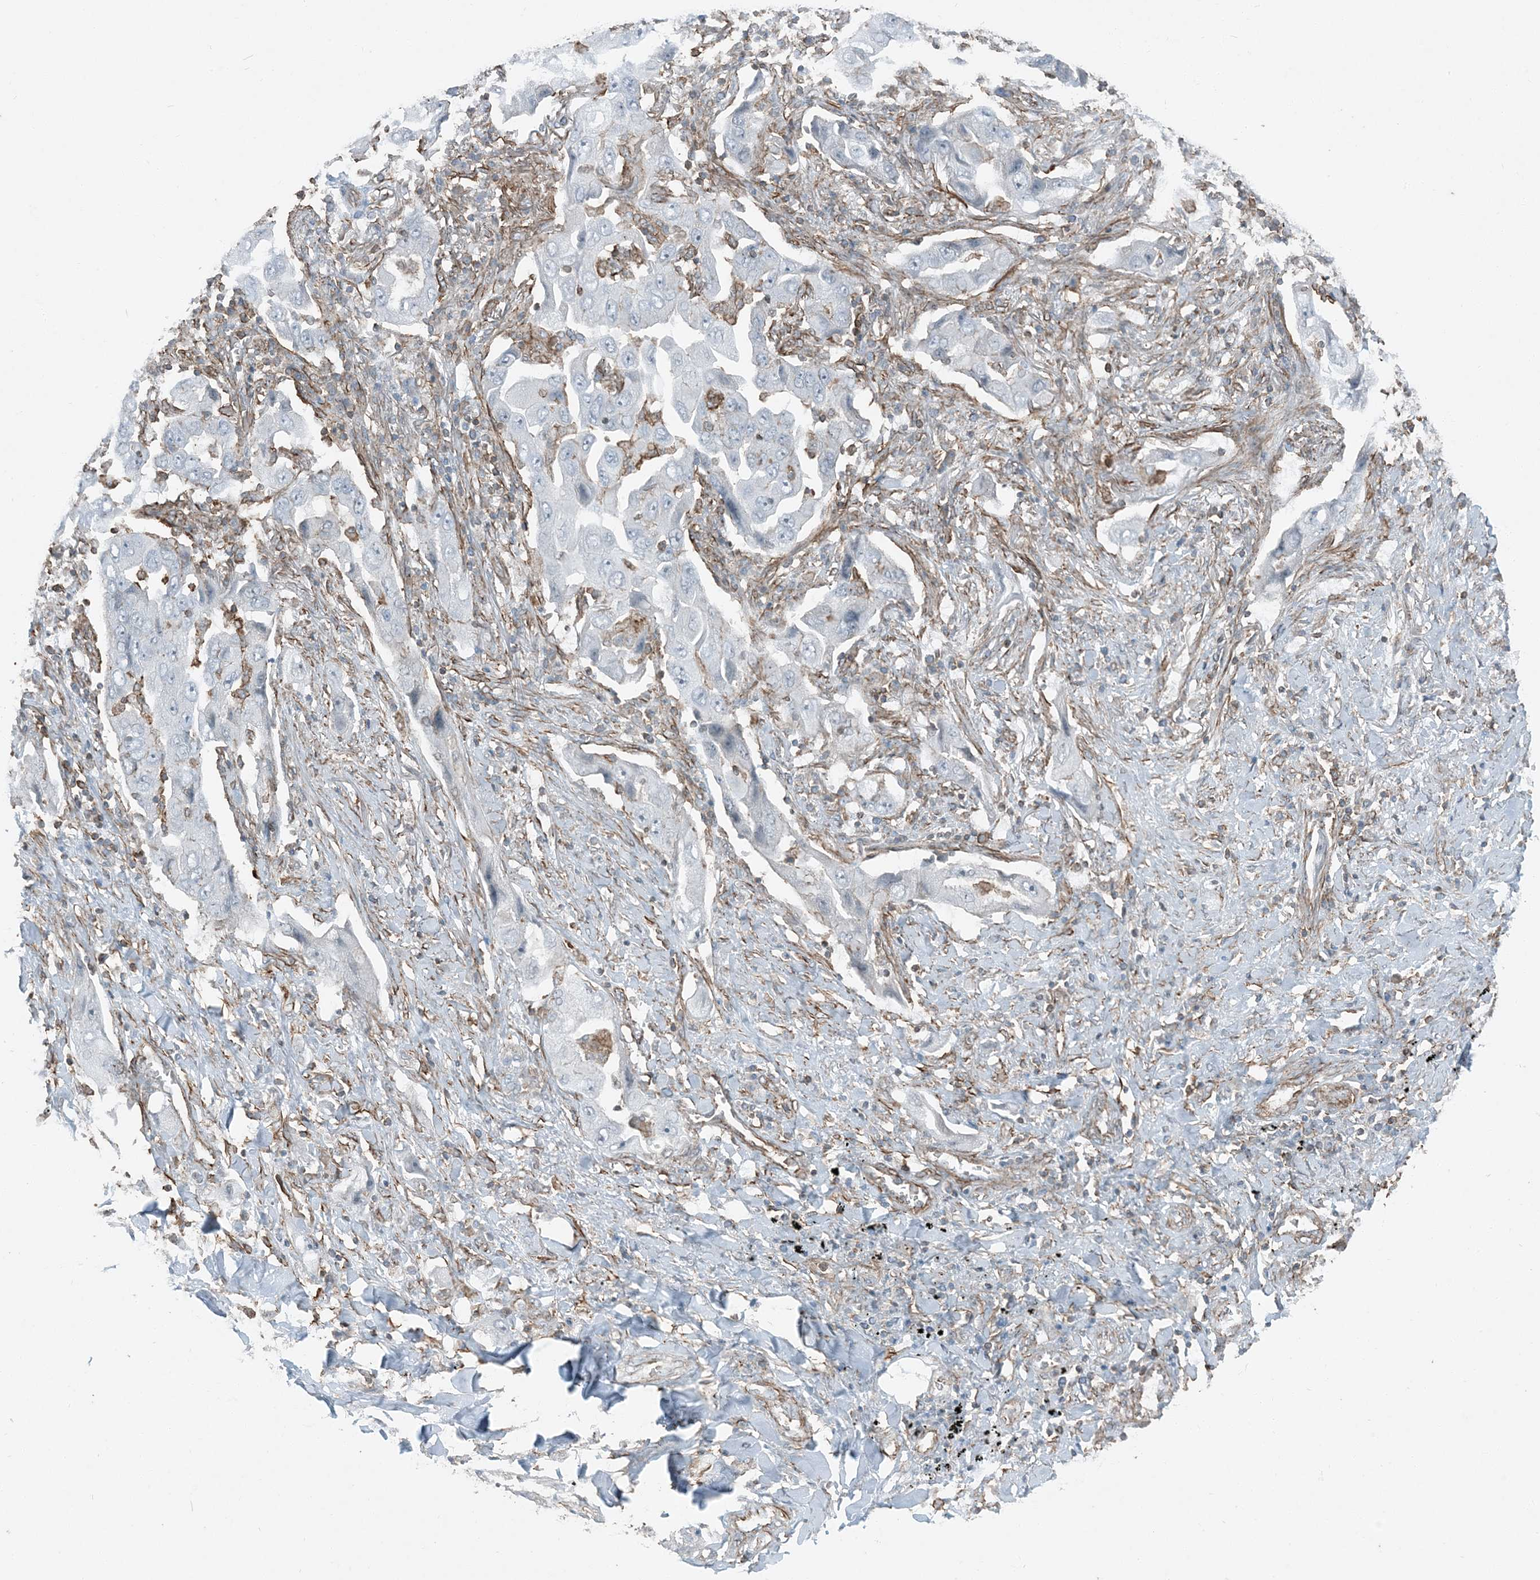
{"staining": {"intensity": "negative", "quantity": "none", "location": "none"}, "tissue": "lung cancer", "cell_type": "Tumor cells", "image_type": "cancer", "snomed": [{"axis": "morphology", "description": "Adenocarcinoma, NOS"}, {"axis": "topography", "description": "Lung"}], "caption": "This image is of lung cancer (adenocarcinoma) stained with IHC to label a protein in brown with the nuclei are counter-stained blue. There is no positivity in tumor cells.", "gene": "APOBEC3C", "patient": {"sex": "female", "age": 65}}